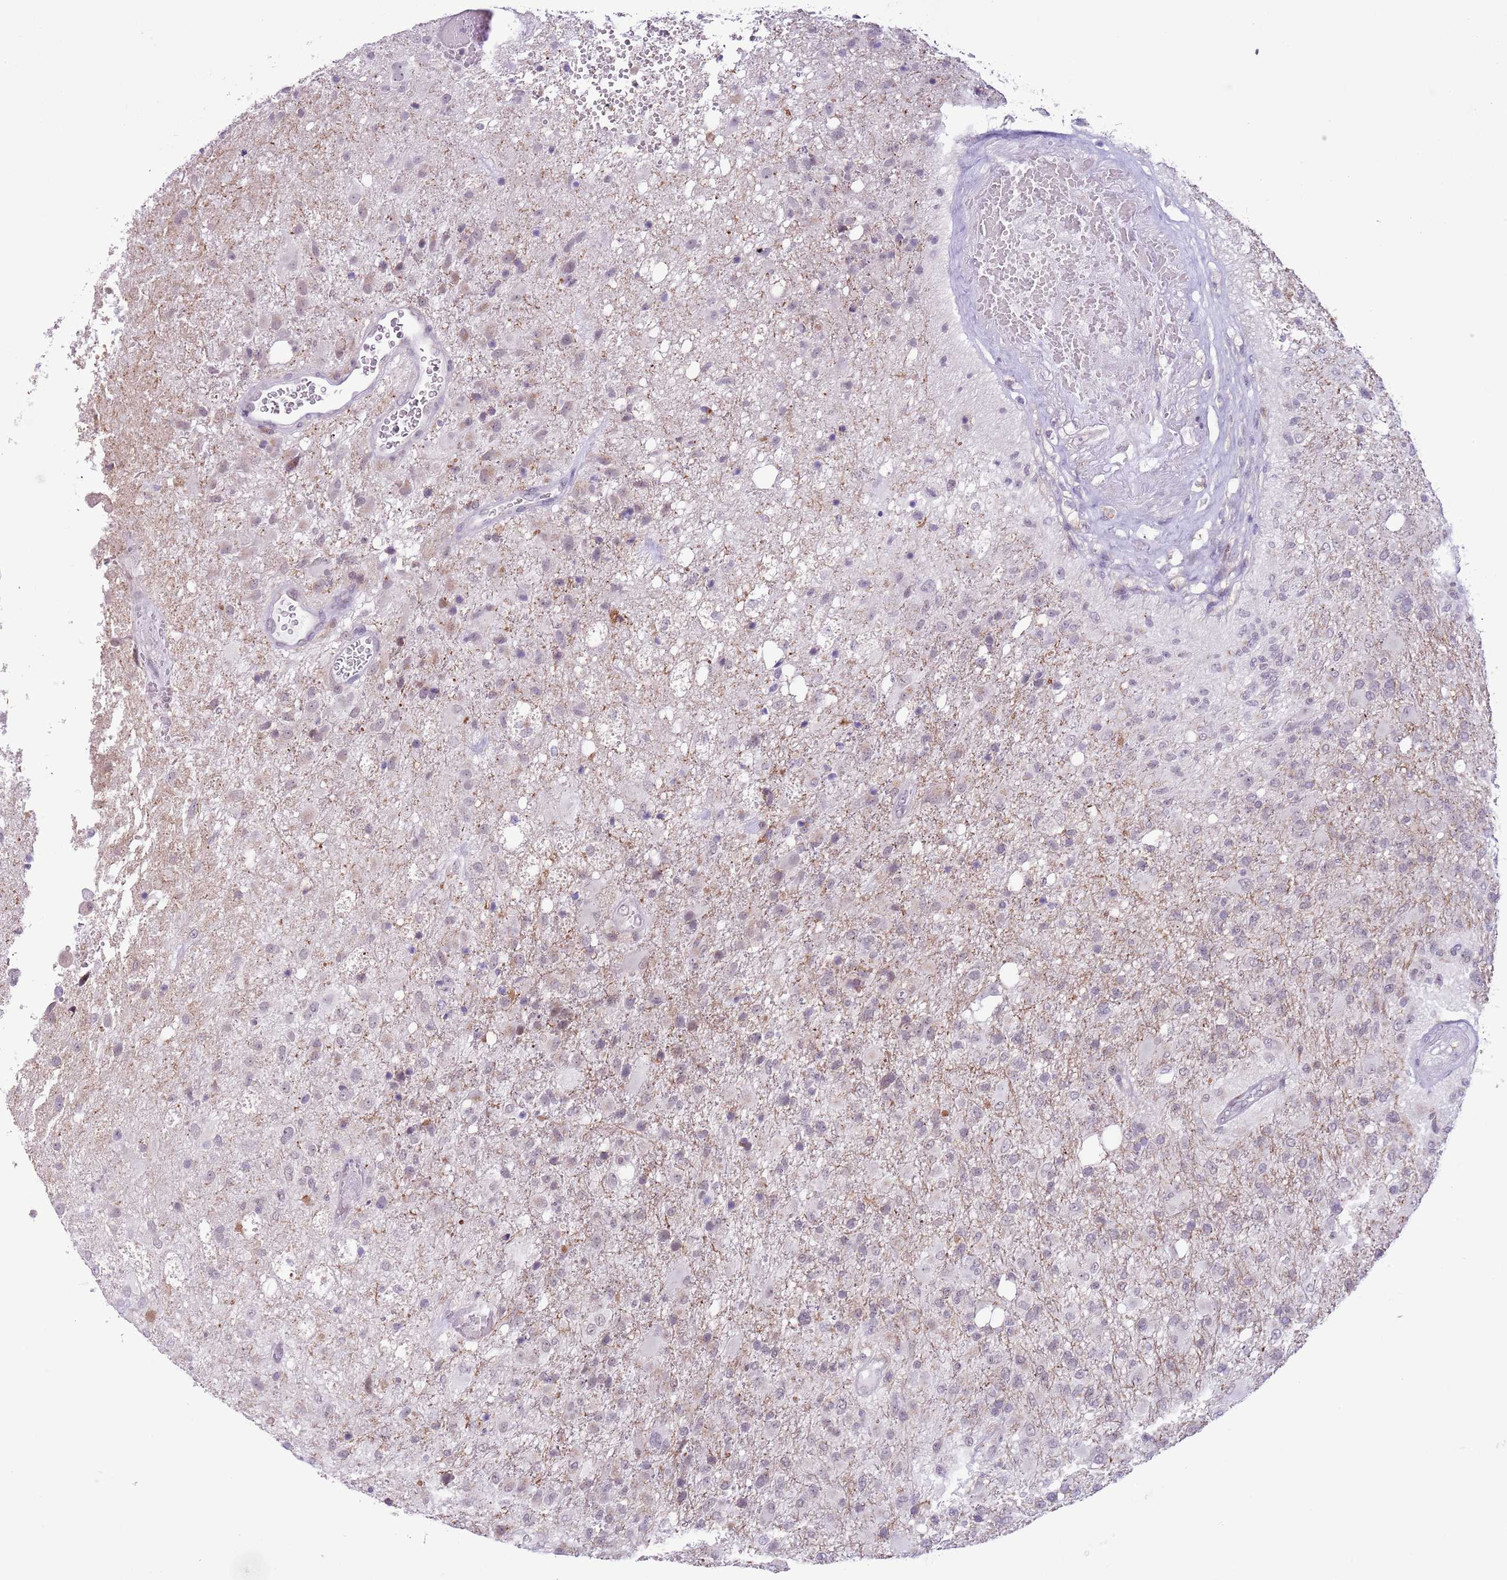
{"staining": {"intensity": "negative", "quantity": "none", "location": "none"}, "tissue": "glioma", "cell_type": "Tumor cells", "image_type": "cancer", "snomed": [{"axis": "morphology", "description": "Glioma, malignant, High grade"}, {"axis": "topography", "description": "Brain"}], "caption": "An IHC image of glioma is shown. There is no staining in tumor cells of glioma. (DAB (3,3'-diaminobenzidine) immunohistochemistry (IHC) with hematoxylin counter stain).", "gene": "ZNF576", "patient": {"sex": "female", "age": 74}}